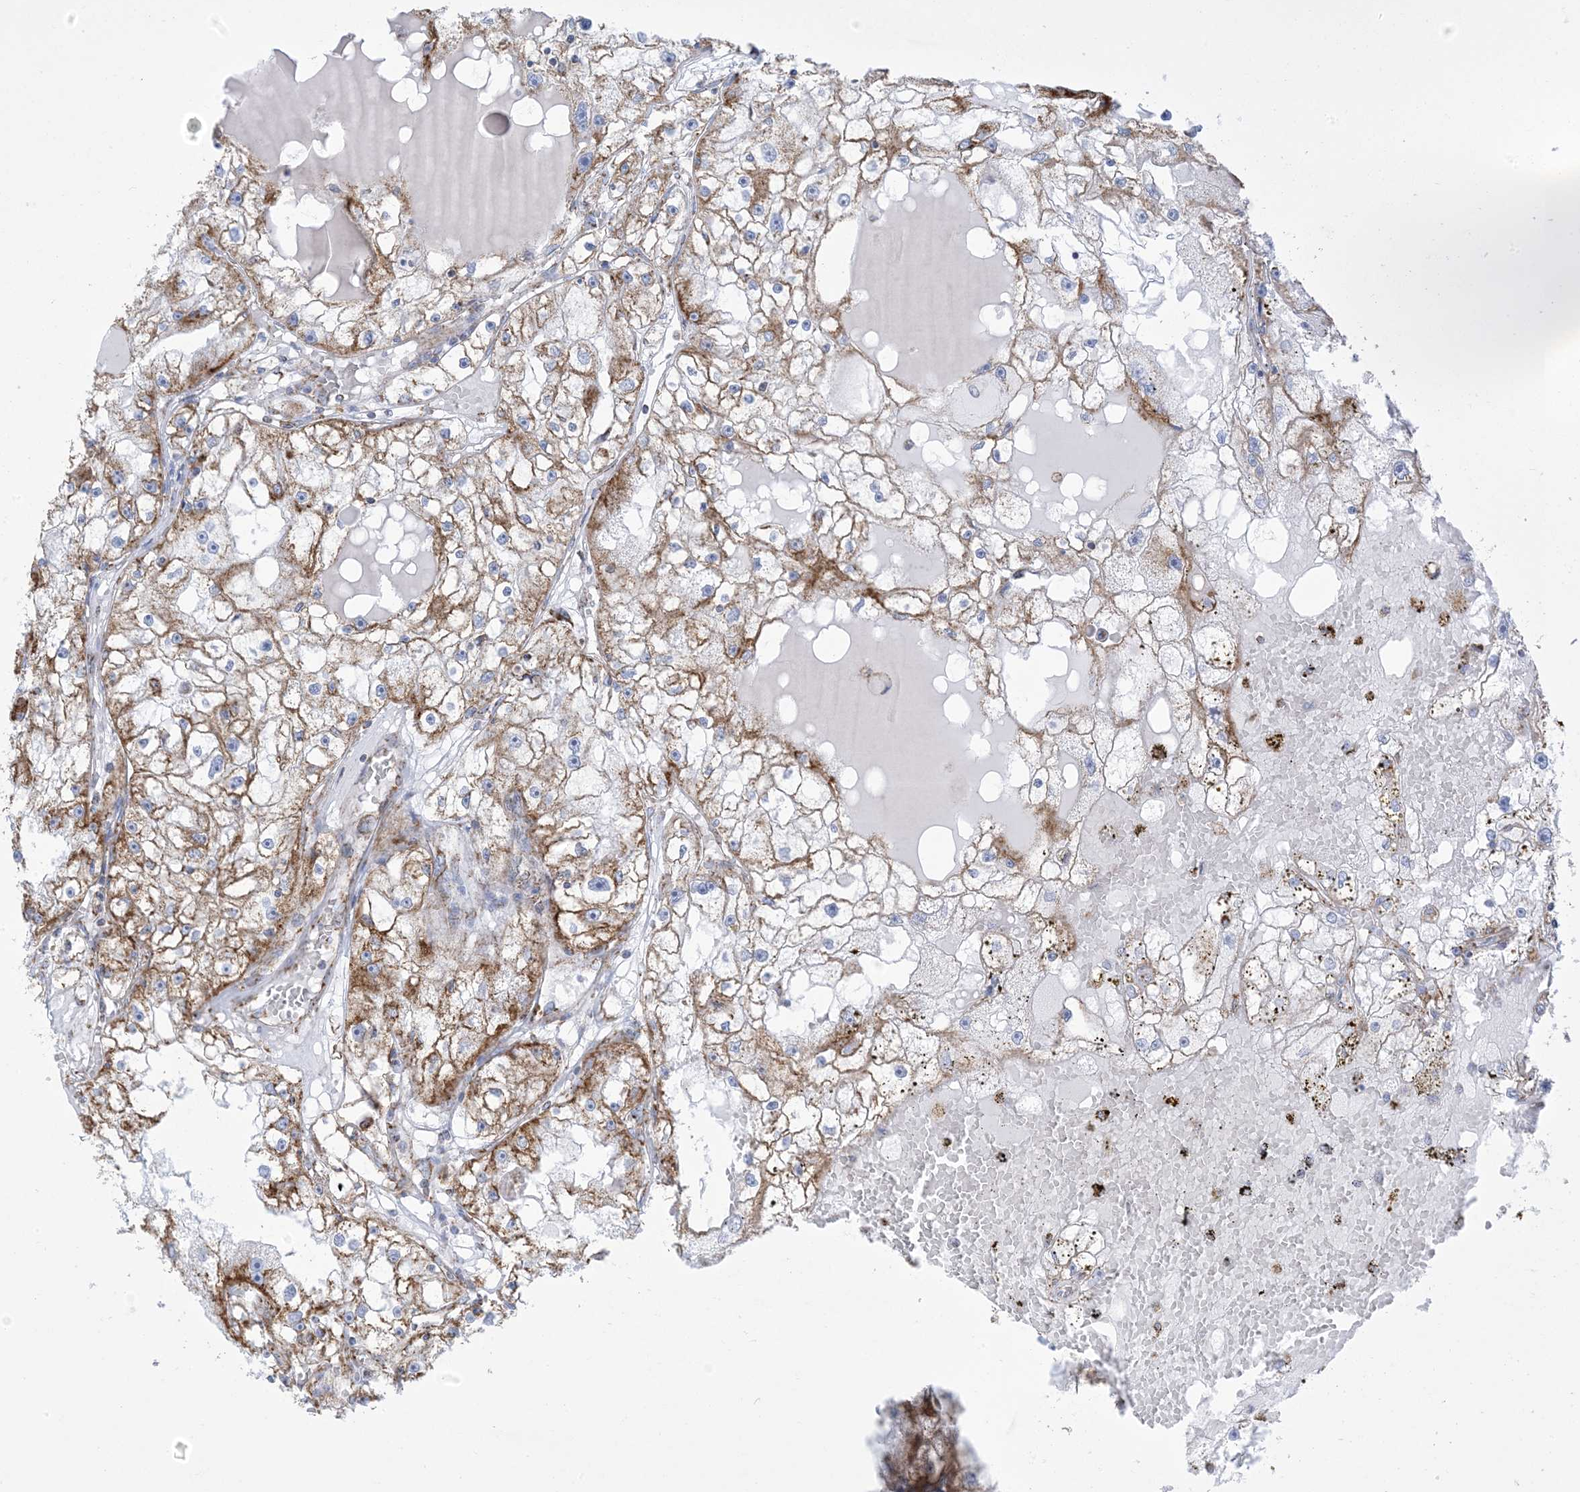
{"staining": {"intensity": "moderate", "quantity": ">75%", "location": "cytoplasmic/membranous"}, "tissue": "renal cancer", "cell_type": "Tumor cells", "image_type": "cancer", "snomed": [{"axis": "morphology", "description": "Adenocarcinoma, NOS"}, {"axis": "topography", "description": "Kidney"}], "caption": "Tumor cells exhibit moderate cytoplasmic/membranous positivity in about >75% of cells in adenocarcinoma (renal).", "gene": "SAMM50", "patient": {"sex": "male", "age": 56}}